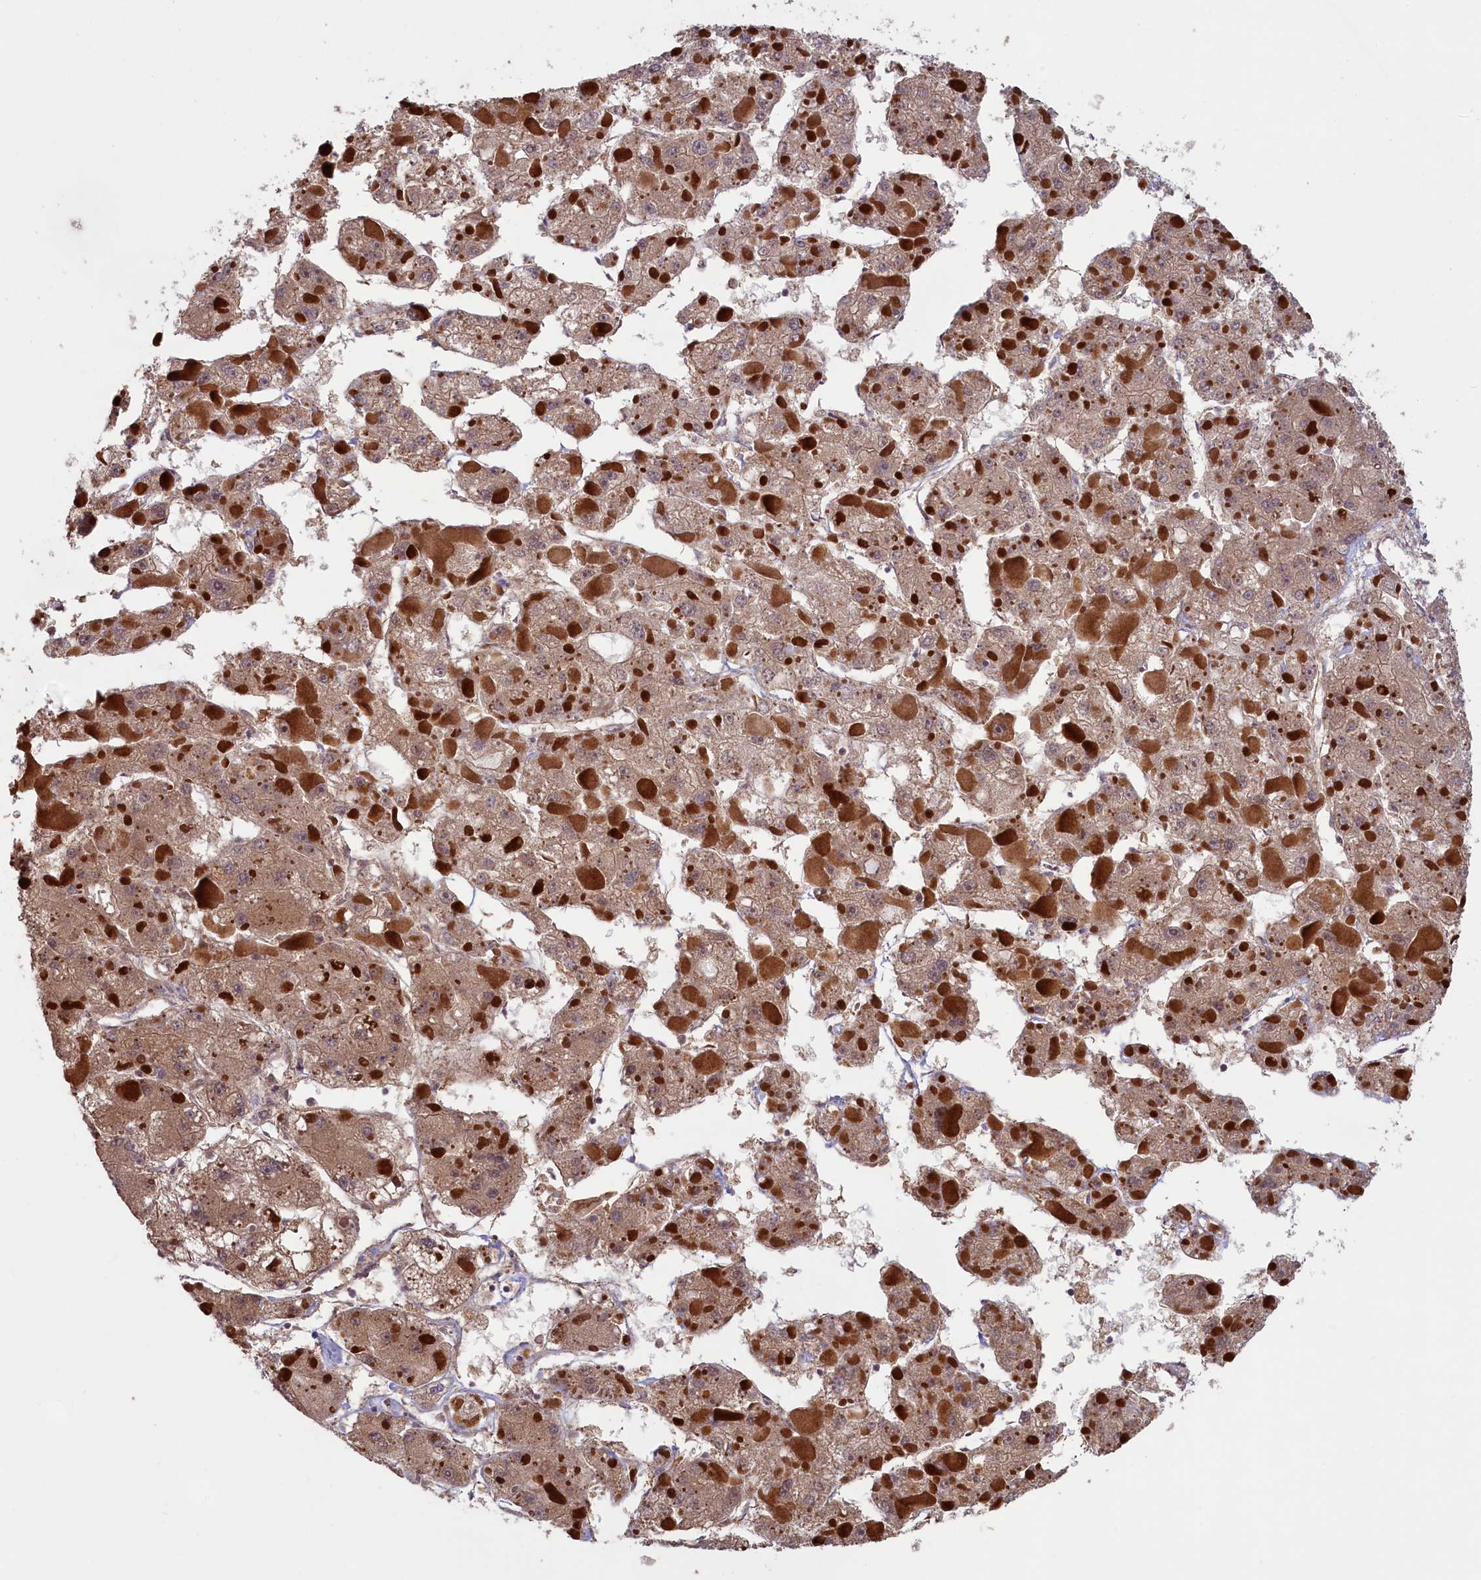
{"staining": {"intensity": "weak", "quantity": ">75%", "location": "cytoplasmic/membranous"}, "tissue": "liver cancer", "cell_type": "Tumor cells", "image_type": "cancer", "snomed": [{"axis": "morphology", "description": "Carcinoma, Hepatocellular, NOS"}, {"axis": "topography", "description": "Liver"}], "caption": "There is low levels of weak cytoplasmic/membranous expression in tumor cells of liver cancer, as demonstrated by immunohistochemical staining (brown color).", "gene": "CIAO2B", "patient": {"sex": "female", "age": 73}}